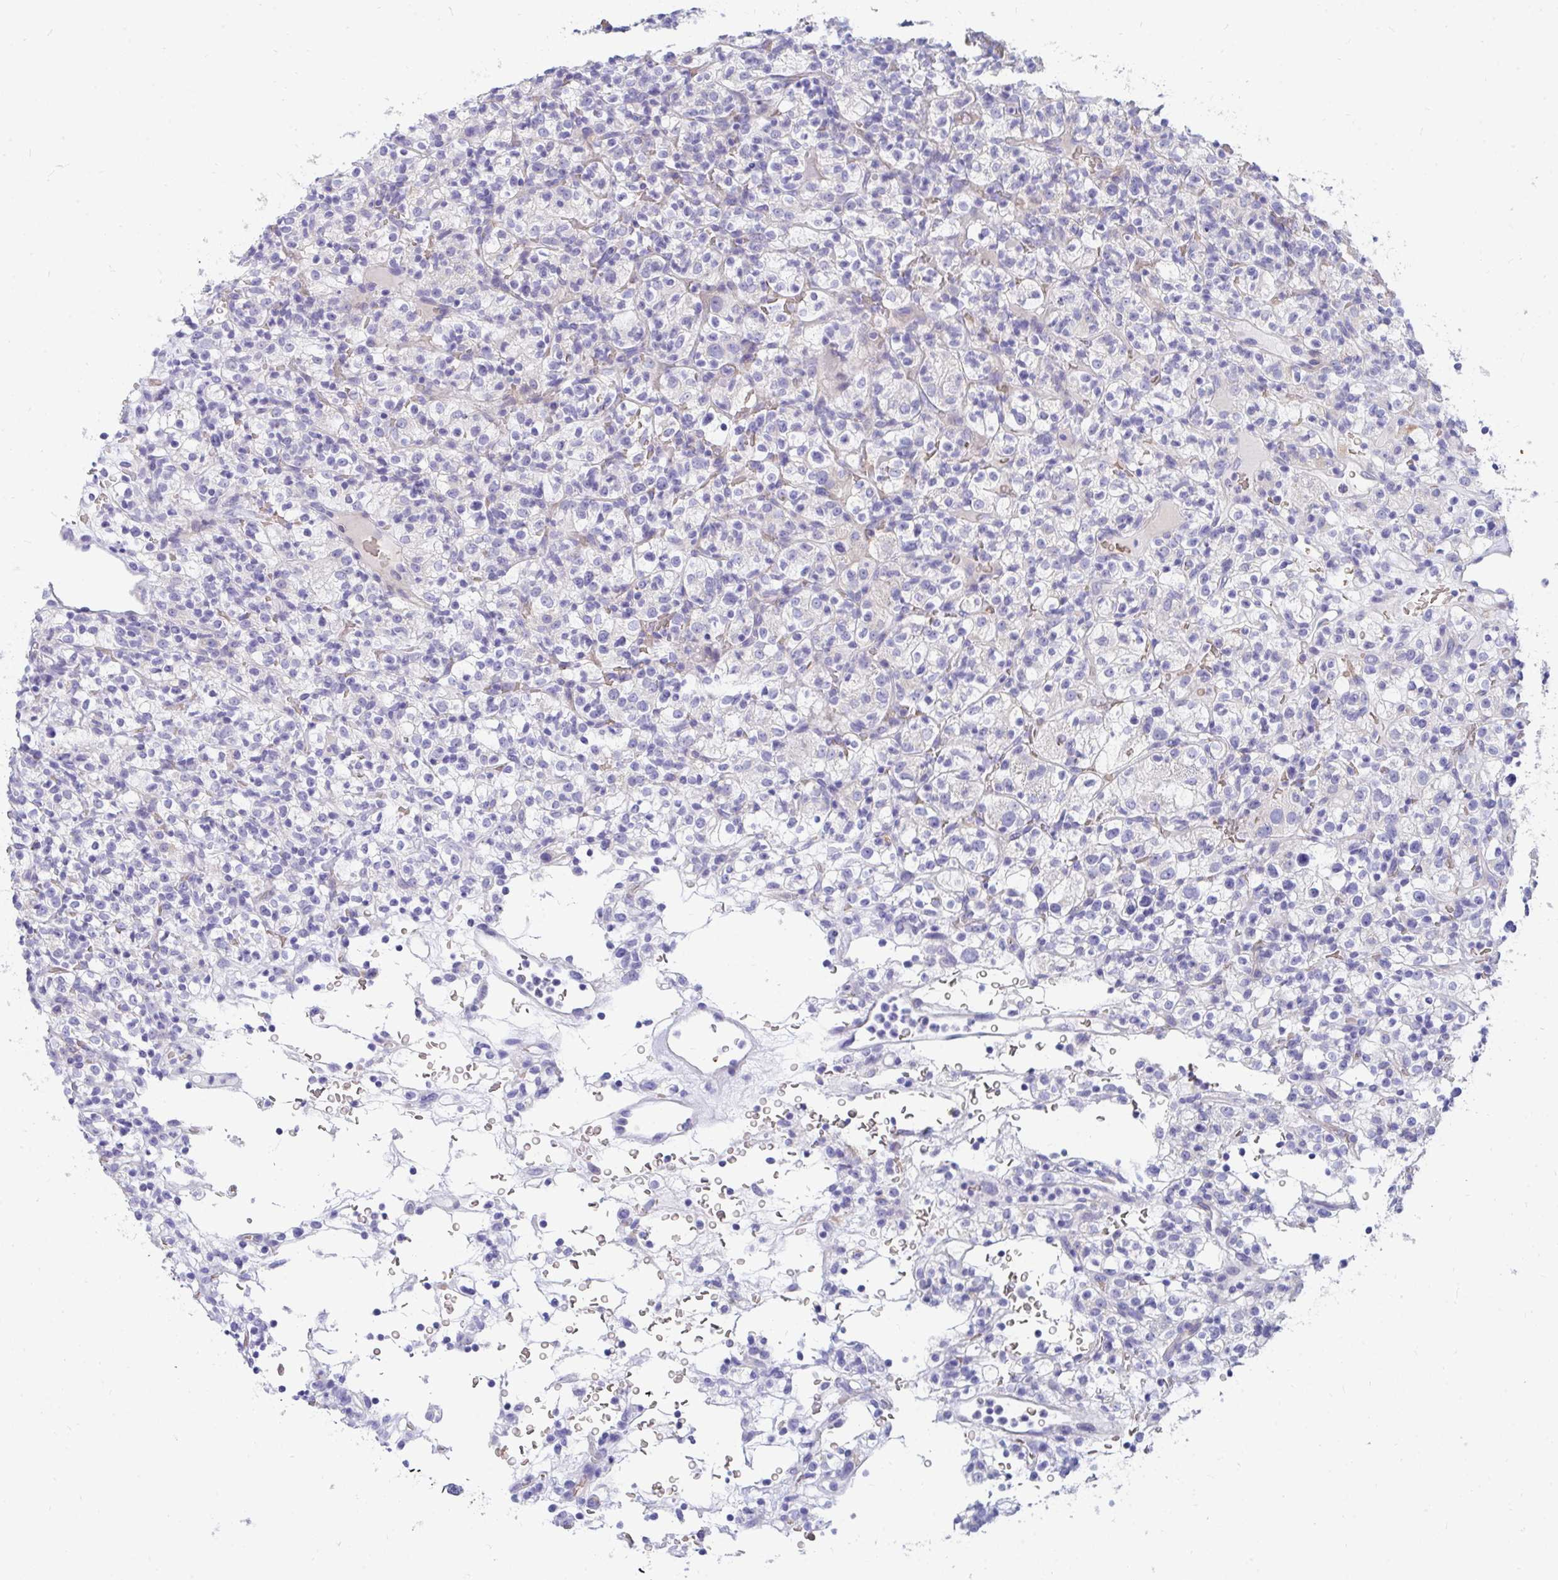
{"staining": {"intensity": "negative", "quantity": "none", "location": "none"}, "tissue": "renal cancer", "cell_type": "Tumor cells", "image_type": "cancer", "snomed": [{"axis": "morphology", "description": "Normal tissue, NOS"}, {"axis": "morphology", "description": "Adenocarcinoma, NOS"}, {"axis": "topography", "description": "Kidney"}], "caption": "DAB immunohistochemical staining of human renal adenocarcinoma exhibits no significant positivity in tumor cells.", "gene": "MROH2B", "patient": {"sex": "female", "age": 72}}